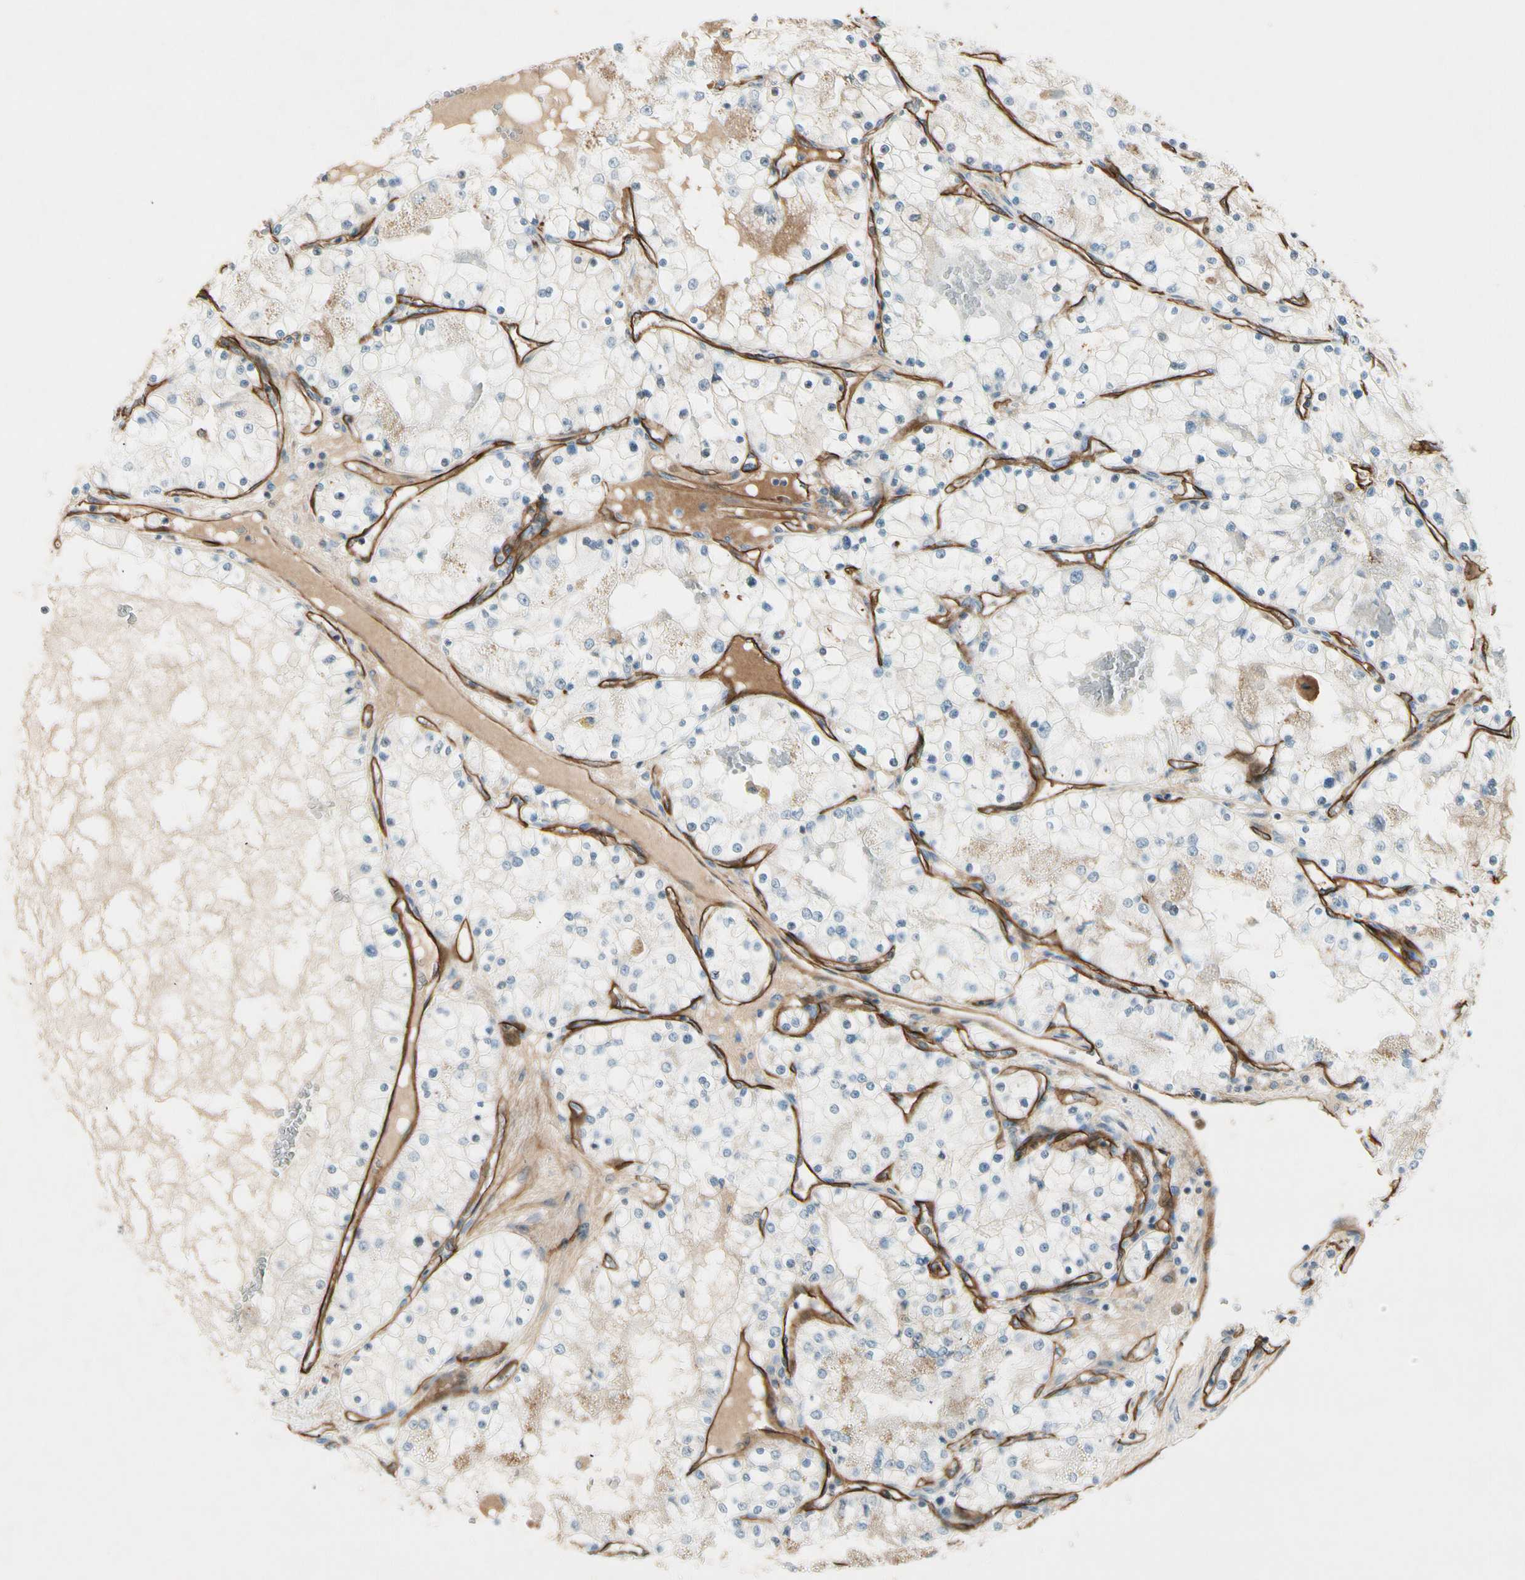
{"staining": {"intensity": "negative", "quantity": "none", "location": "none"}, "tissue": "renal cancer", "cell_type": "Tumor cells", "image_type": "cancer", "snomed": [{"axis": "morphology", "description": "Adenocarcinoma, NOS"}, {"axis": "topography", "description": "Kidney"}], "caption": "There is no significant staining in tumor cells of renal cancer (adenocarcinoma).", "gene": "CD93", "patient": {"sex": "male", "age": 68}}